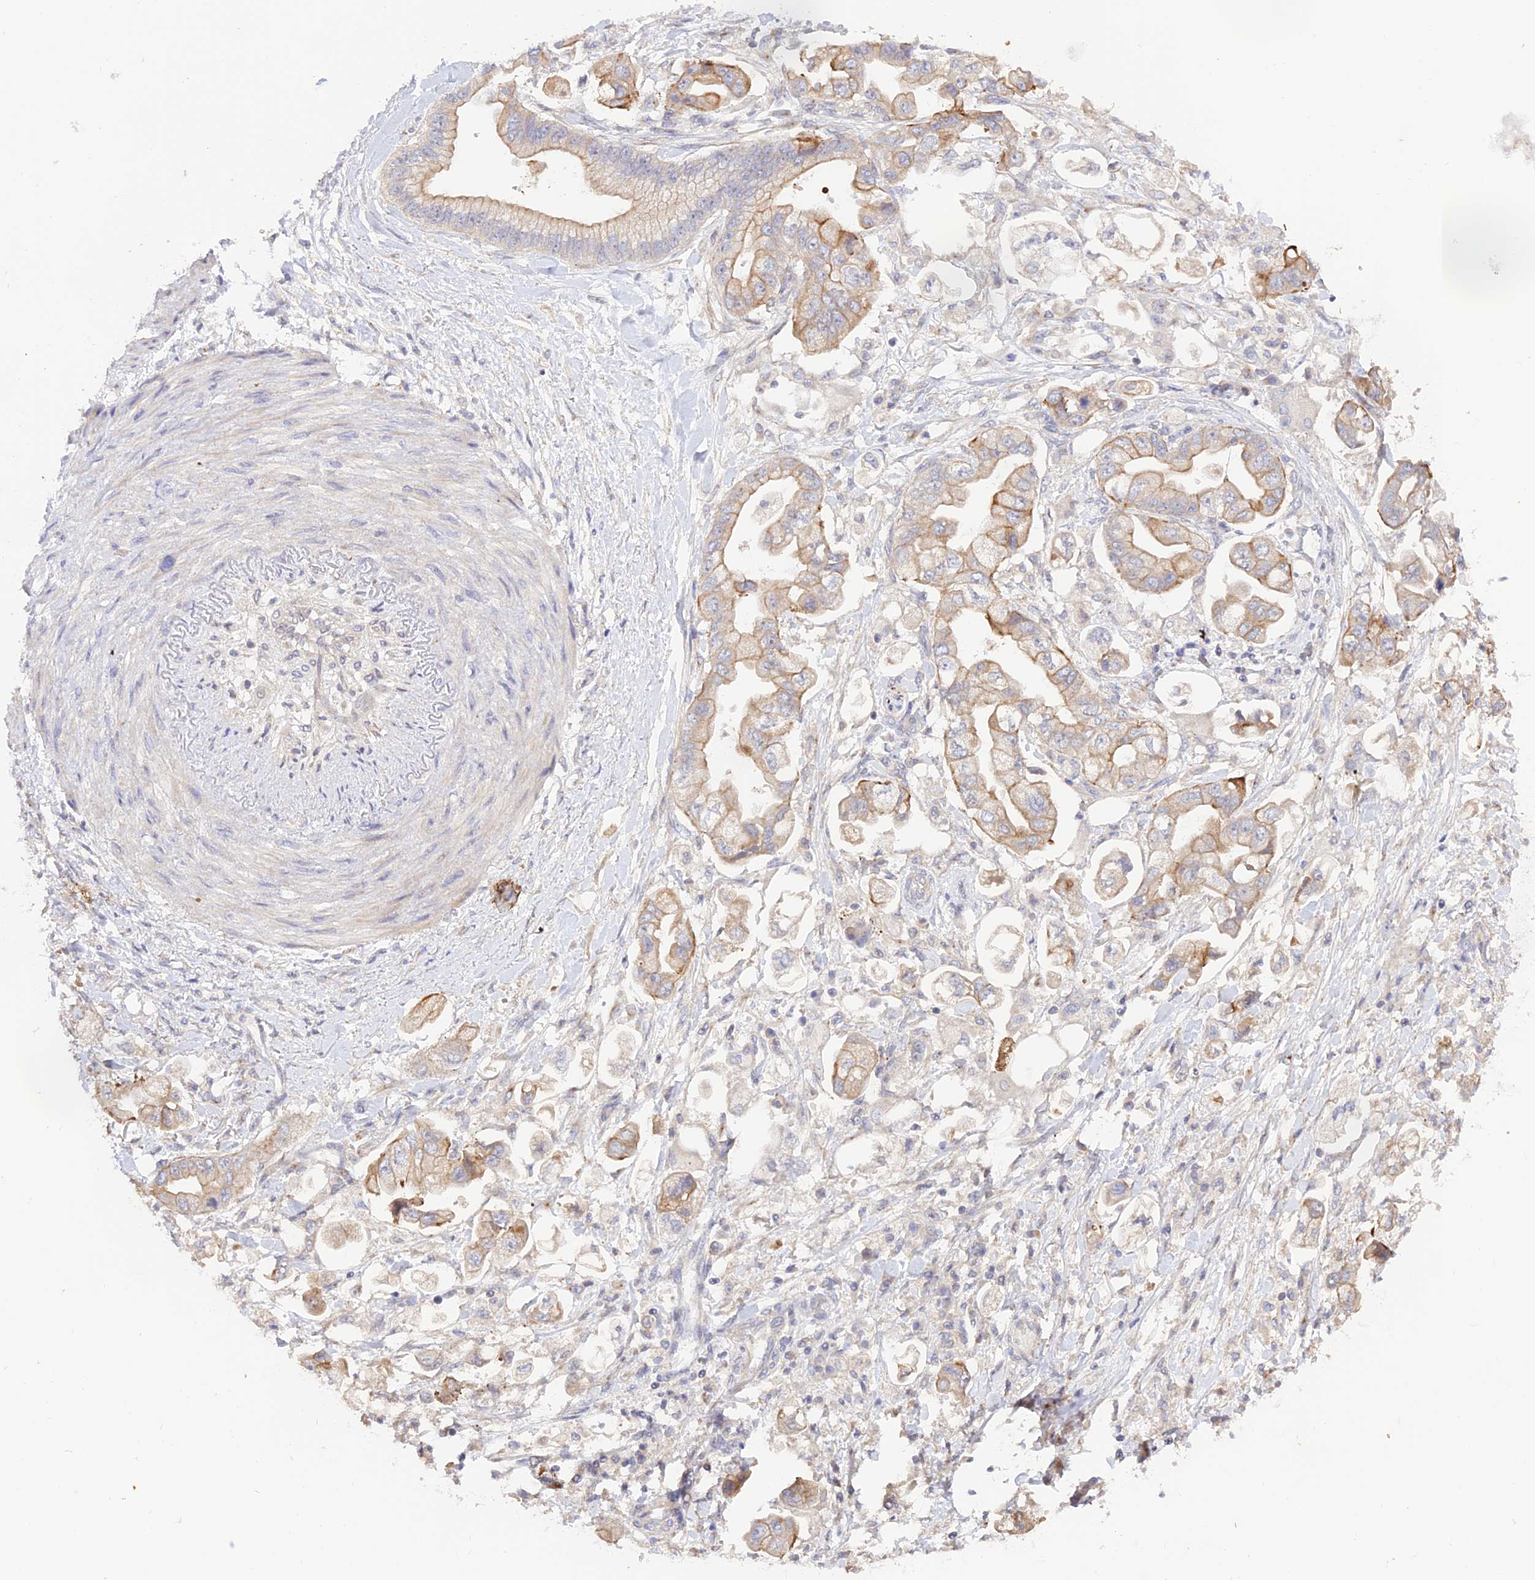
{"staining": {"intensity": "weak", "quantity": ">75%", "location": "cytoplasmic/membranous"}, "tissue": "stomach cancer", "cell_type": "Tumor cells", "image_type": "cancer", "snomed": [{"axis": "morphology", "description": "Adenocarcinoma, NOS"}, {"axis": "topography", "description": "Stomach"}], "caption": "High-magnification brightfield microscopy of stomach cancer (adenocarcinoma) stained with DAB (brown) and counterstained with hematoxylin (blue). tumor cells exhibit weak cytoplasmic/membranous positivity is seen in approximately>75% of cells.", "gene": "CAMSAP3", "patient": {"sex": "male", "age": 62}}